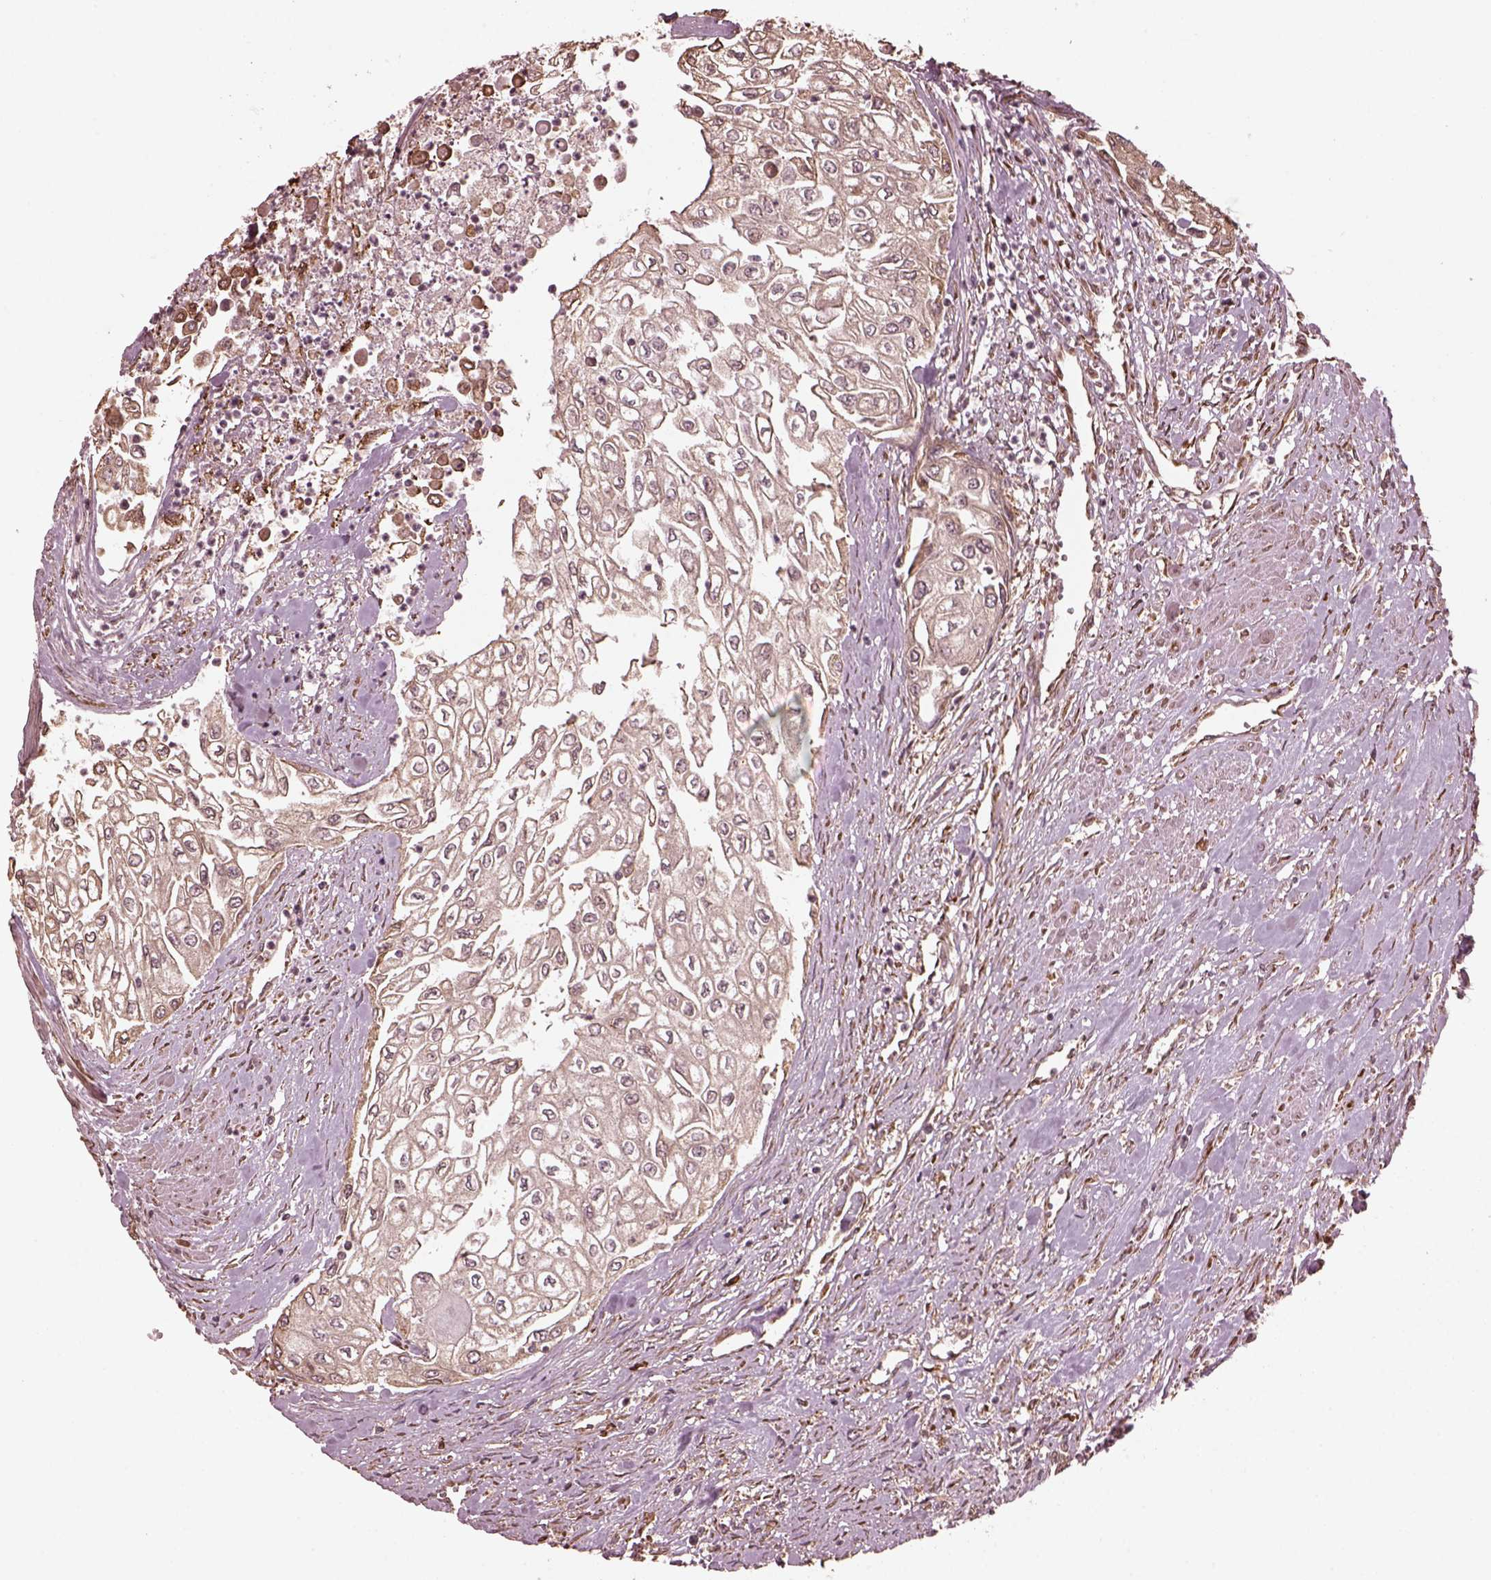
{"staining": {"intensity": "negative", "quantity": "none", "location": "none"}, "tissue": "urothelial cancer", "cell_type": "Tumor cells", "image_type": "cancer", "snomed": [{"axis": "morphology", "description": "Urothelial carcinoma, High grade"}, {"axis": "topography", "description": "Urinary bladder"}], "caption": "Tumor cells show no significant expression in urothelial carcinoma (high-grade).", "gene": "ZNF292", "patient": {"sex": "male", "age": 62}}